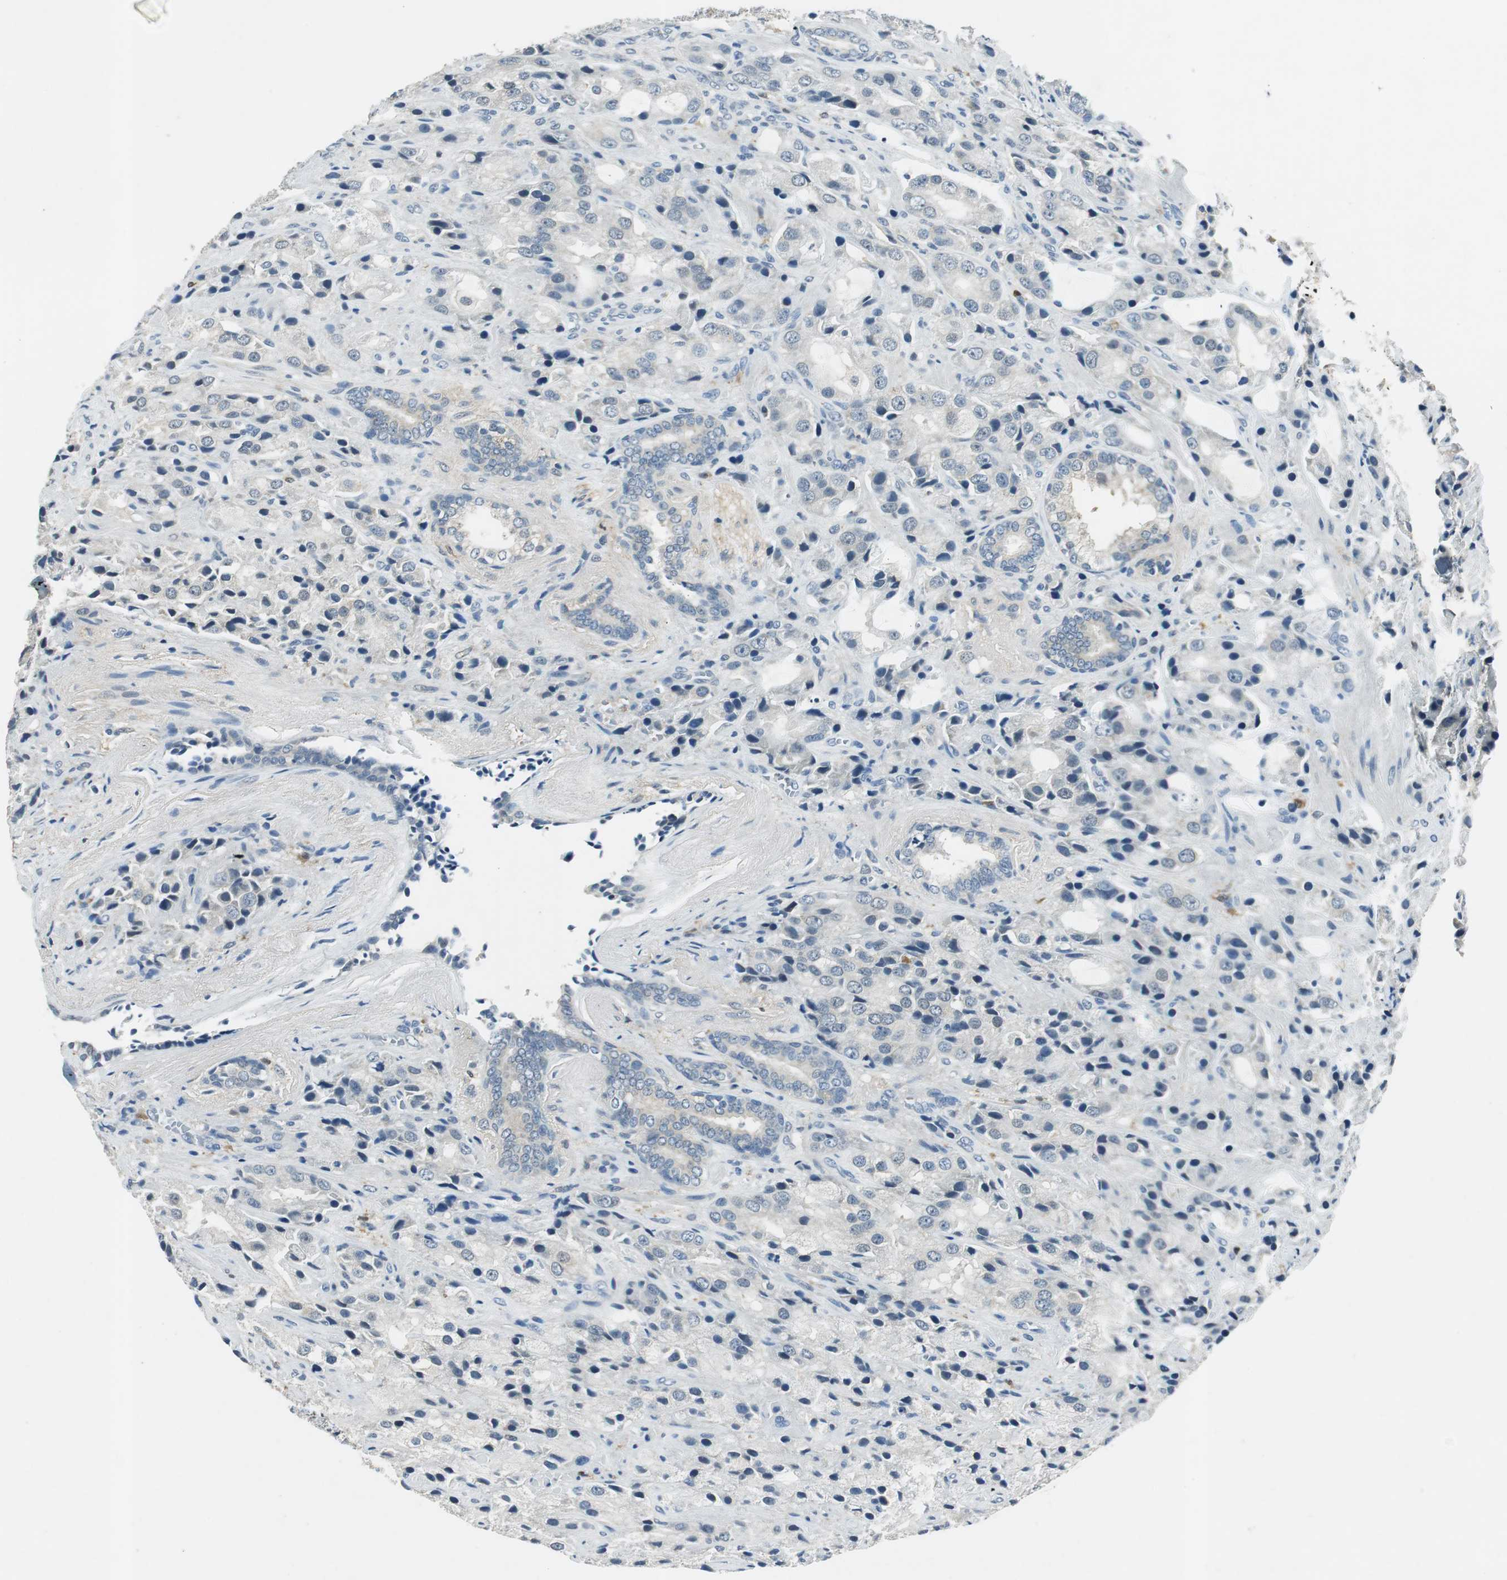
{"staining": {"intensity": "negative", "quantity": "none", "location": "none"}, "tissue": "prostate cancer", "cell_type": "Tumor cells", "image_type": "cancer", "snomed": [{"axis": "morphology", "description": "Adenocarcinoma, High grade"}, {"axis": "topography", "description": "Prostate"}], "caption": "Prostate adenocarcinoma (high-grade) was stained to show a protein in brown. There is no significant expression in tumor cells.", "gene": "ME1", "patient": {"sex": "male", "age": 70}}